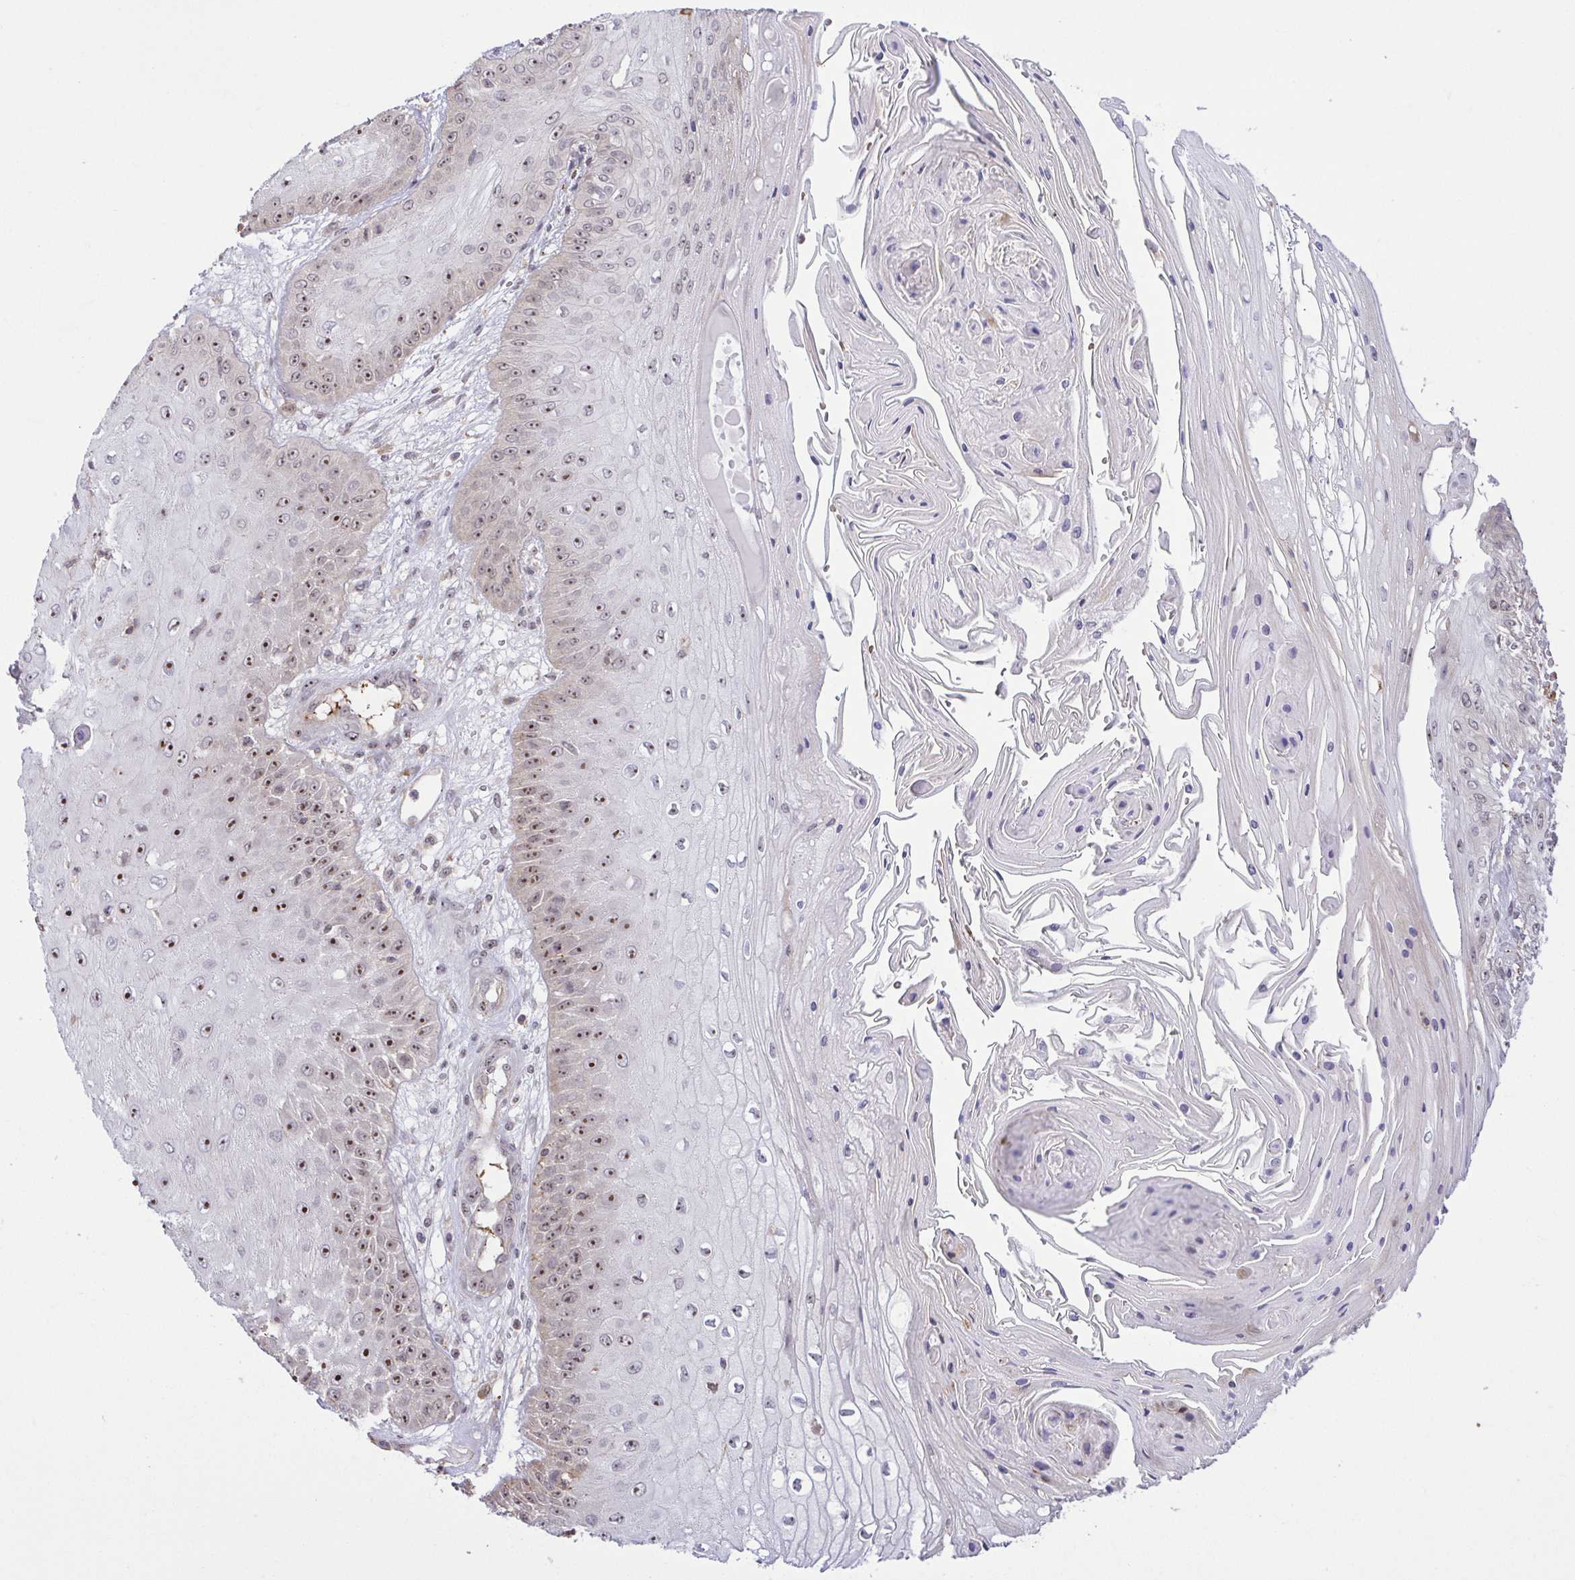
{"staining": {"intensity": "moderate", "quantity": "25%-75%", "location": "nuclear"}, "tissue": "skin cancer", "cell_type": "Tumor cells", "image_type": "cancer", "snomed": [{"axis": "morphology", "description": "Squamous cell carcinoma, NOS"}, {"axis": "topography", "description": "Skin"}], "caption": "Skin cancer tissue reveals moderate nuclear expression in about 25%-75% of tumor cells (brown staining indicates protein expression, while blue staining denotes nuclei).", "gene": "RSL24D1", "patient": {"sex": "male", "age": 70}}